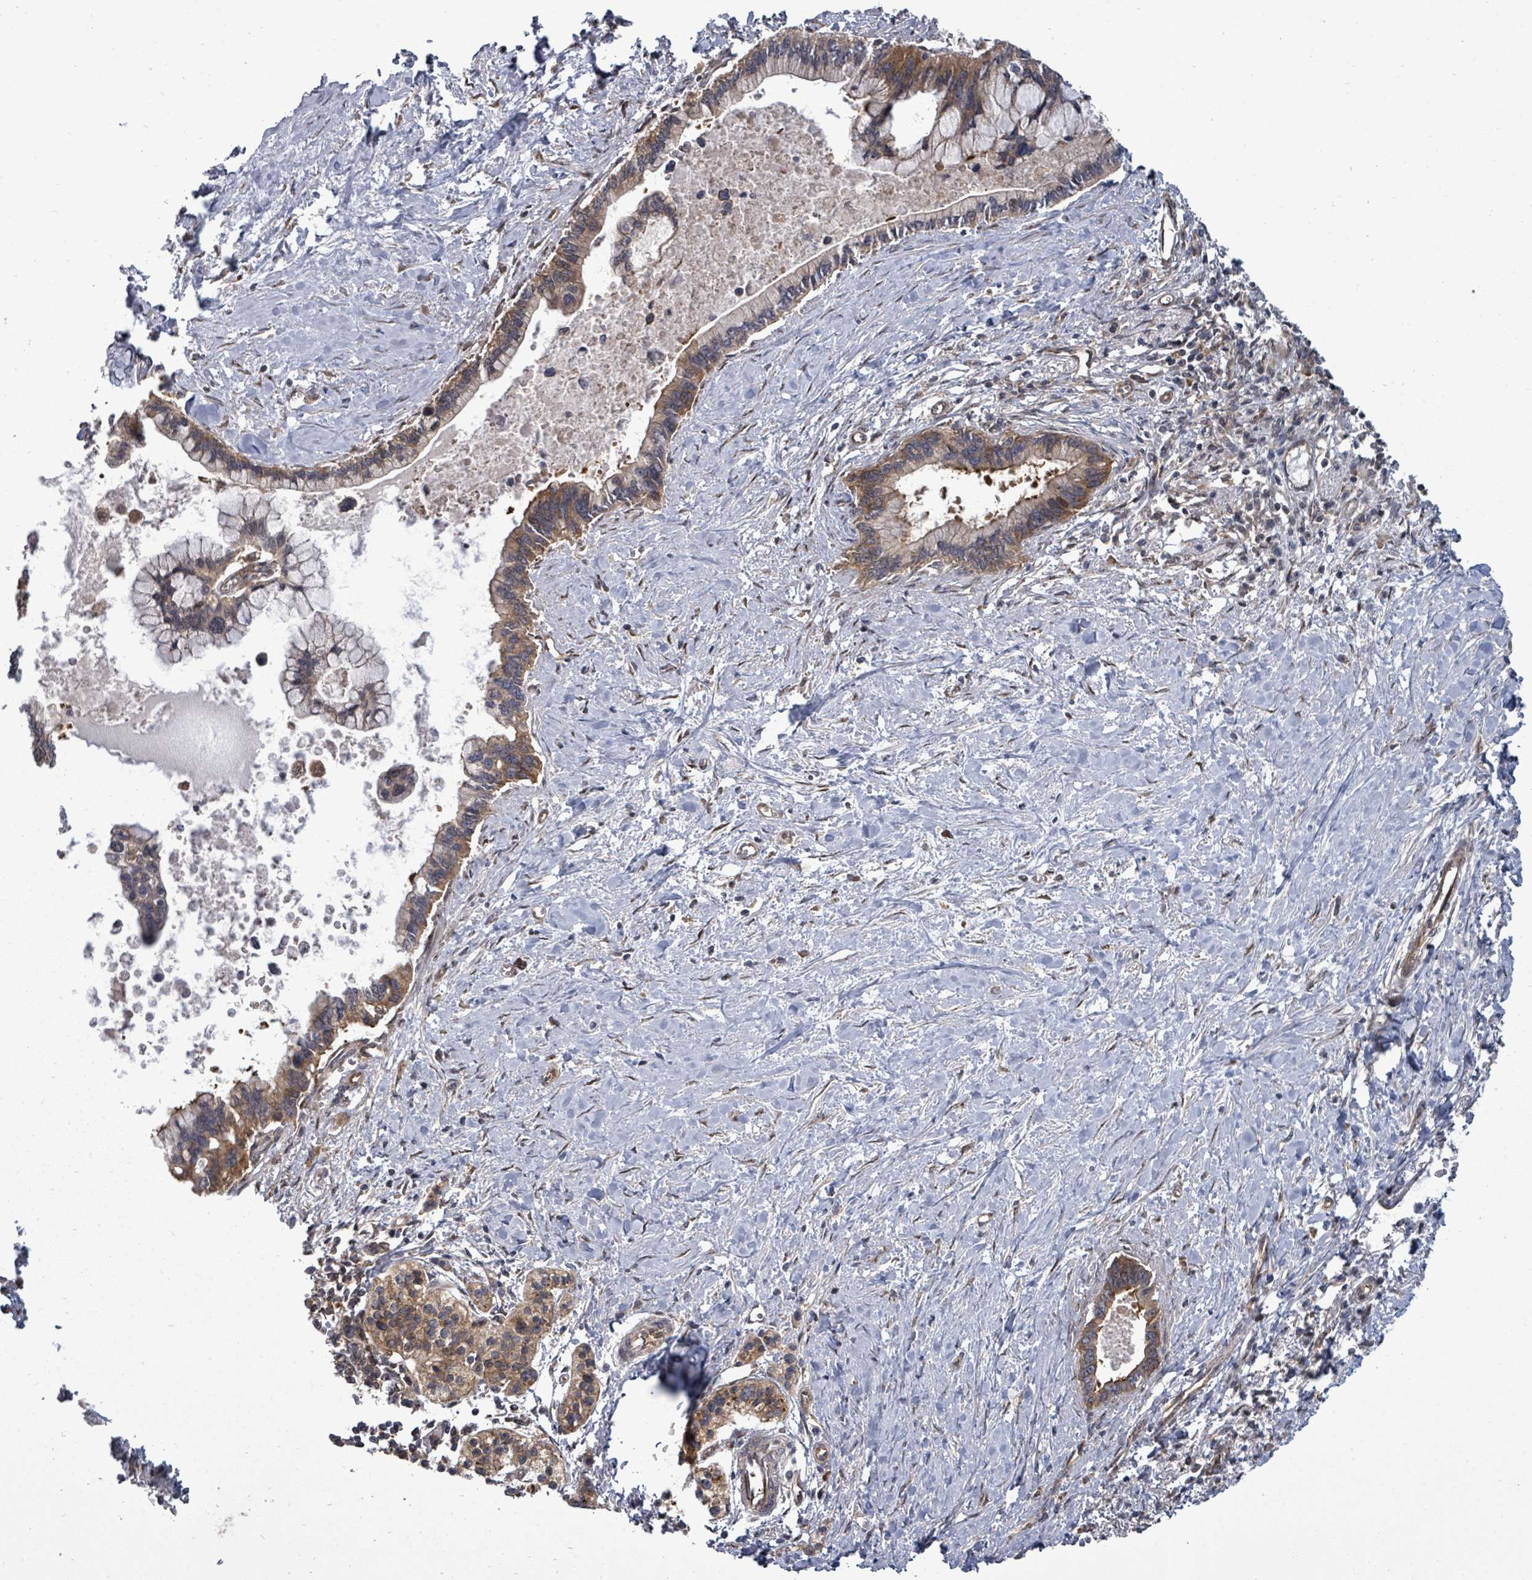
{"staining": {"intensity": "moderate", "quantity": ">75%", "location": "cytoplasmic/membranous"}, "tissue": "pancreatic cancer", "cell_type": "Tumor cells", "image_type": "cancer", "snomed": [{"axis": "morphology", "description": "Adenocarcinoma, NOS"}, {"axis": "topography", "description": "Pancreas"}], "caption": "A high-resolution micrograph shows immunohistochemistry staining of adenocarcinoma (pancreatic), which exhibits moderate cytoplasmic/membranous staining in approximately >75% of tumor cells.", "gene": "EIF3C", "patient": {"sex": "female", "age": 83}}